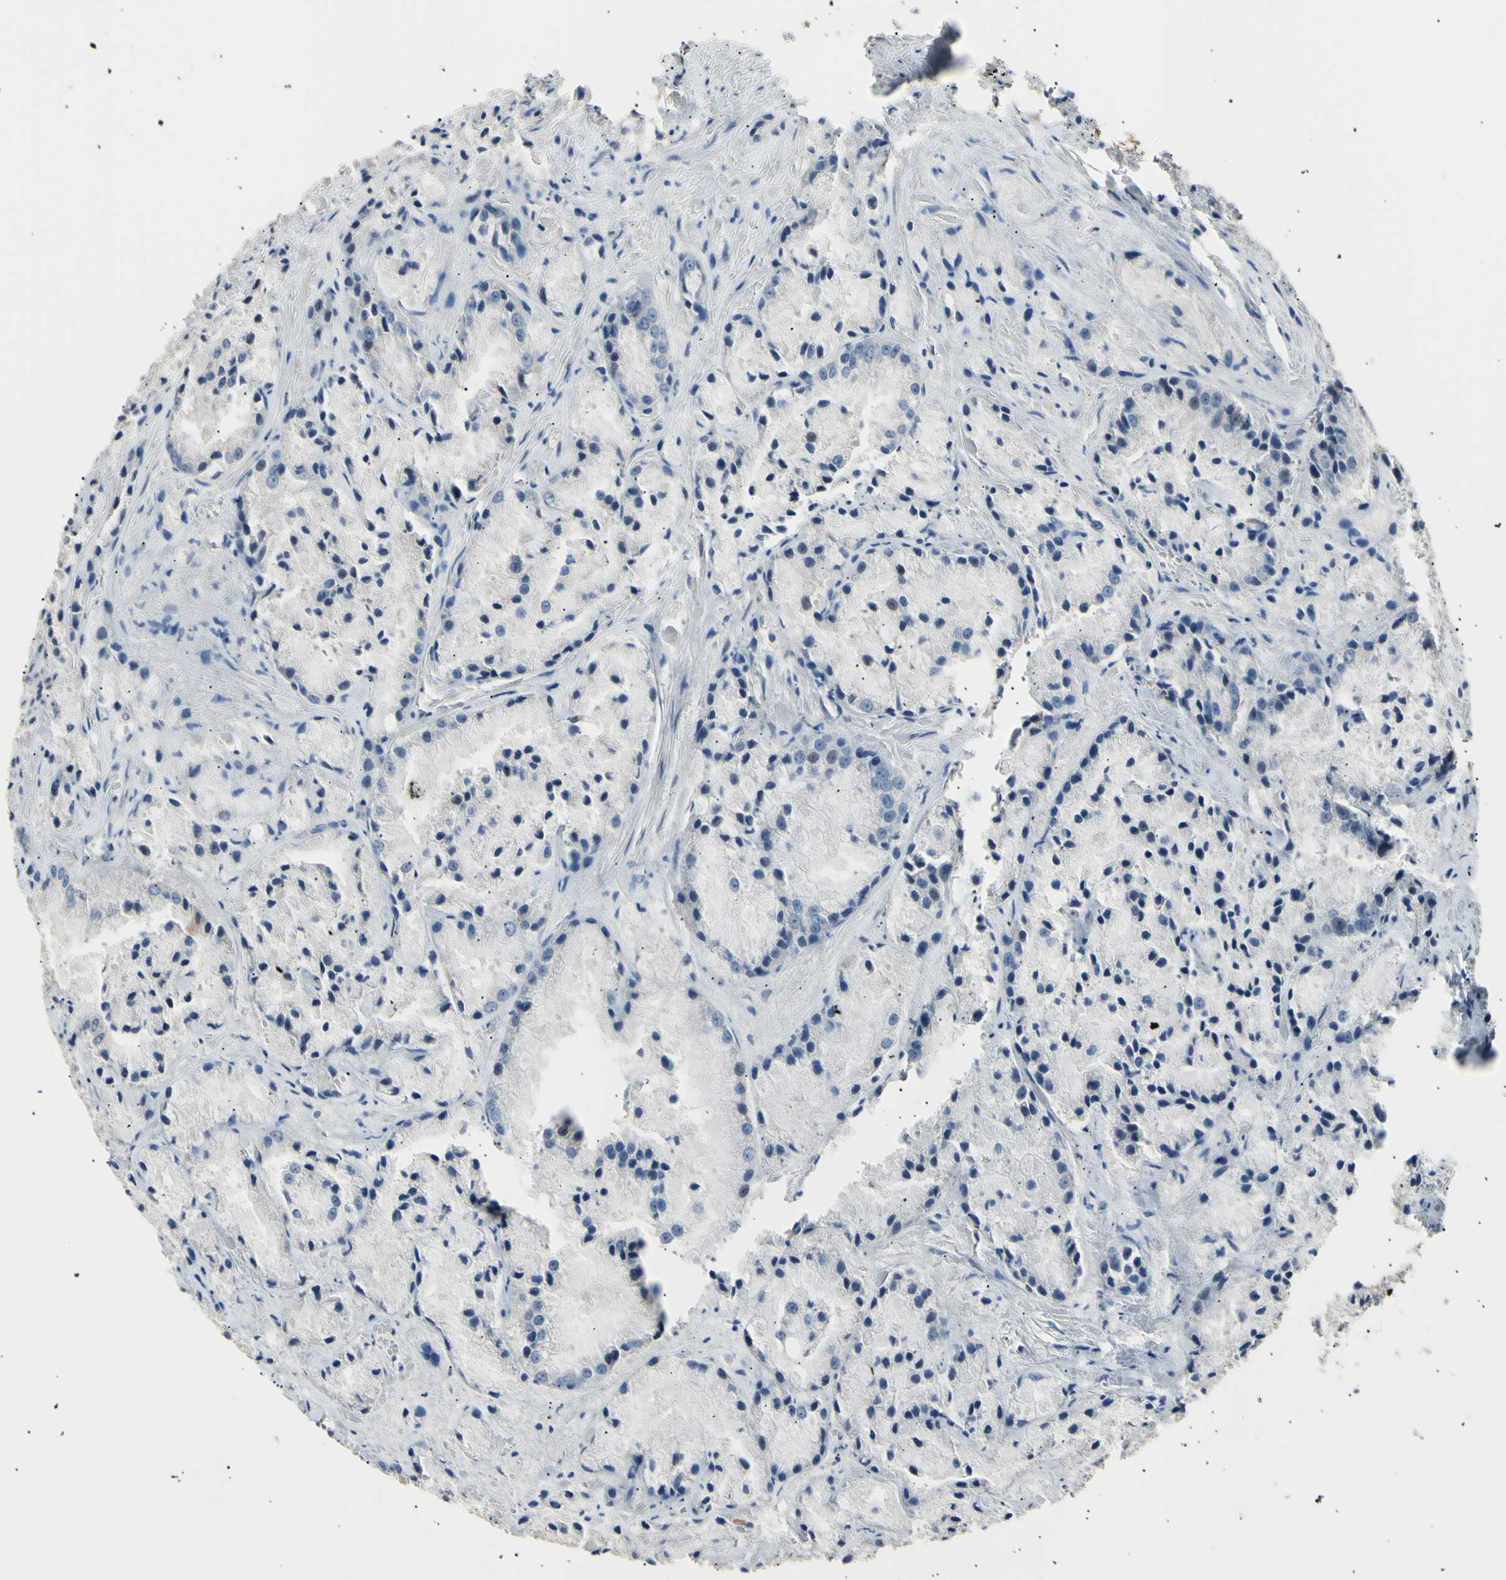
{"staining": {"intensity": "negative", "quantity": "none", "location": "none"}, "tissue": "prostate cancer", "cell_type": "Tumor cells", "image_type": "cancer", "snomed": [{"axis": "morphology", "description": "Adenocarcinoma, Low grade"}, {"axis": "topography", "description": "Prostate"}], "caption": "The IHC image has no significant staining in tumor cells of prostate adenocarcinoma (low-grade) tissue.", "gene": "LDLR", "patient": {"sex": "male", "age": 64}}